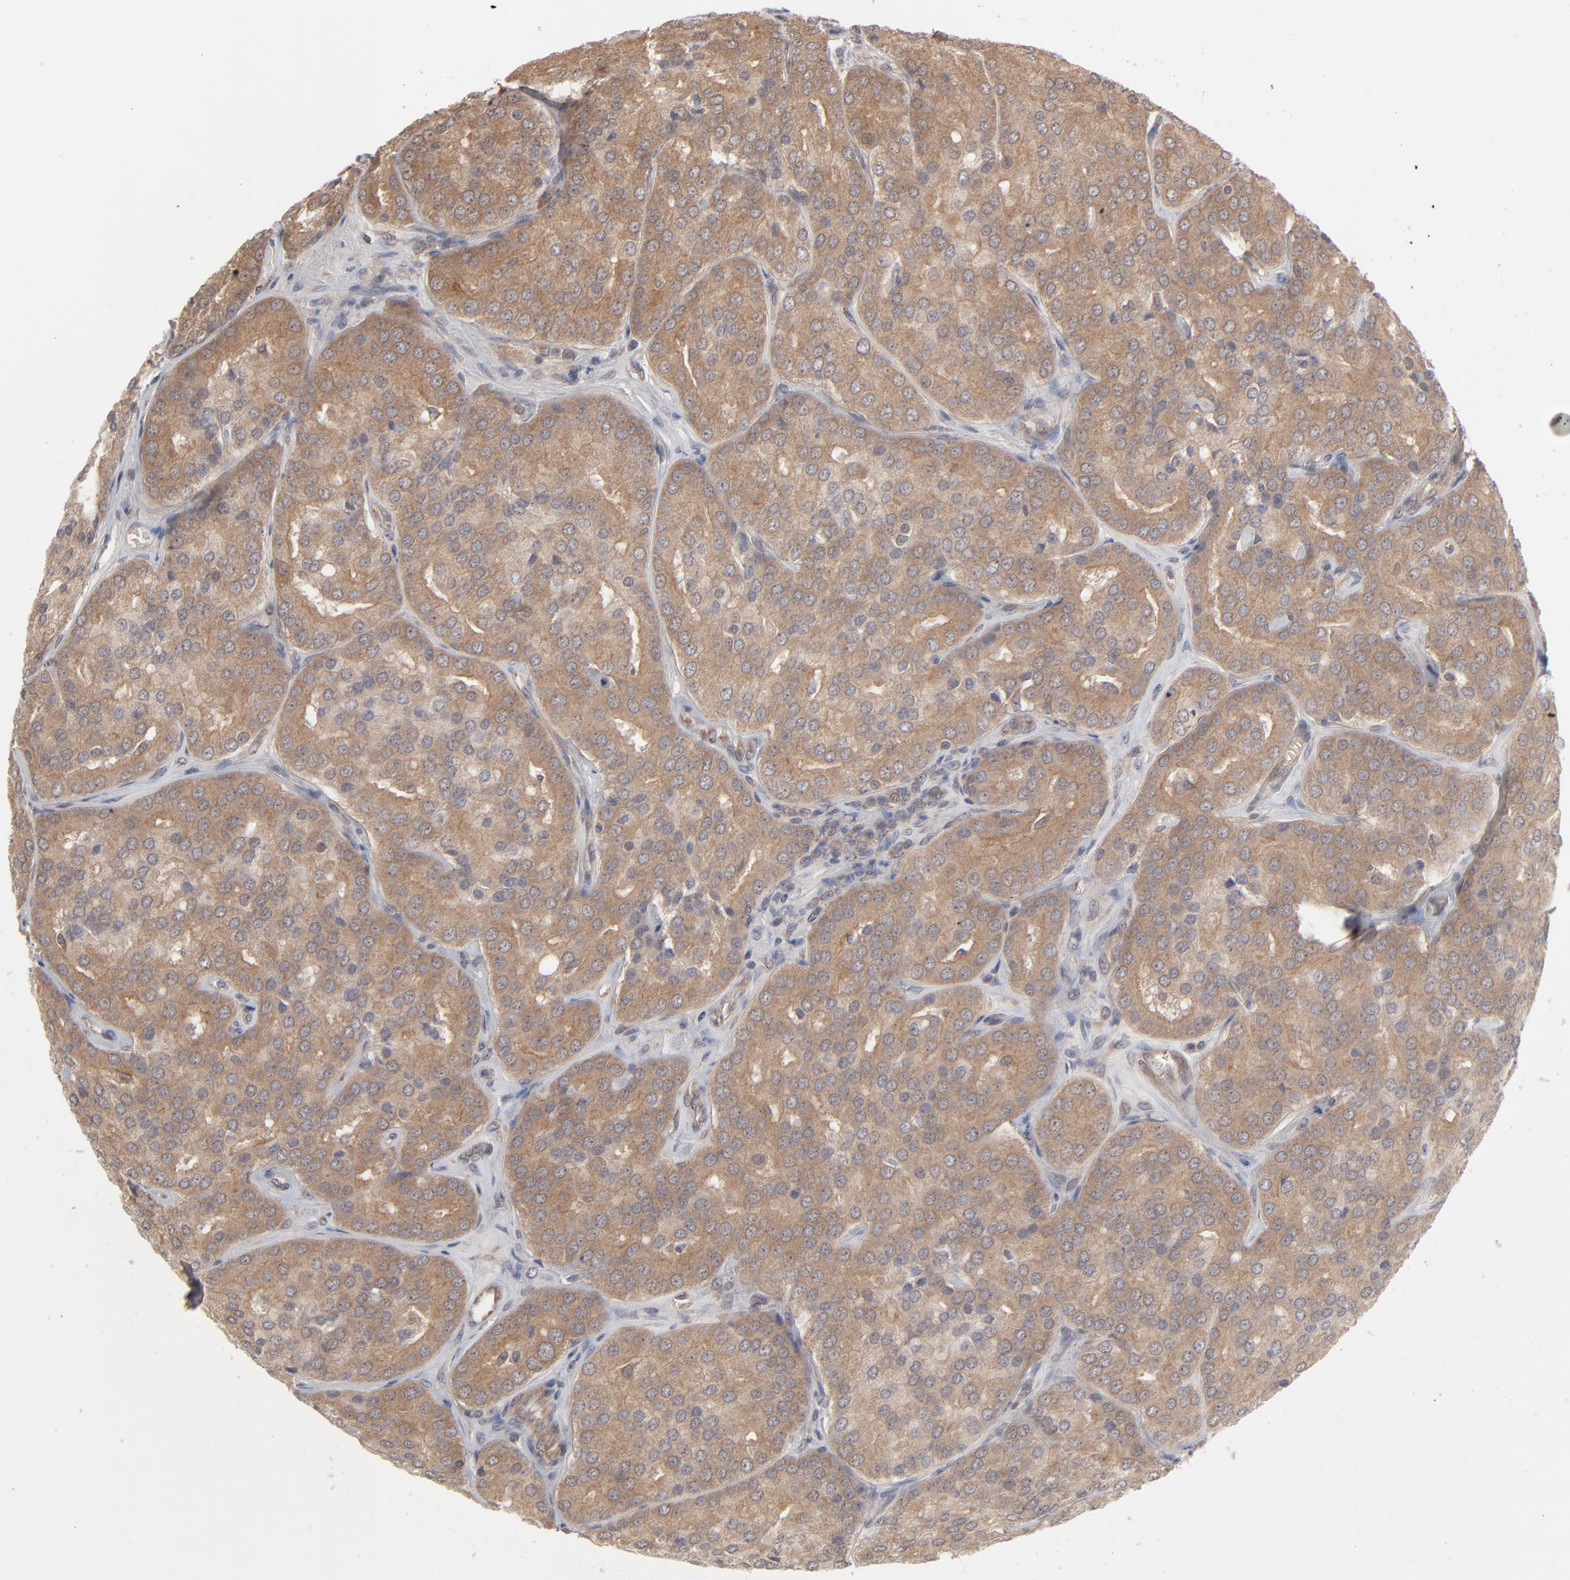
{"staining": {"intensity": "moderate", "quantity": ">75%", "location": "cytoplasmic/membranous"}, "tissue": "prostate cancer", "cell_type": "Tumor cells", "image_type": "cancer", "snomed": [{"axis": "morphology", "description": "Adenocarcinoma, High grade"}, {"axis": "topography", "description": "Prostate"}], "caption": "Immunohistochemistry photomicrograph of neoplastic tissue: human prostate high-grade adenocarcinoma stained using immunohistochemistry exhibits medium levels of moderate protein expression localized specifically in the cytoplasmic/membranous of tumor cells, appearing as a cytoplasmic/membranous brown color.", "gene": "SCFD1", "patient": {"sex": "male", "age": 64}}